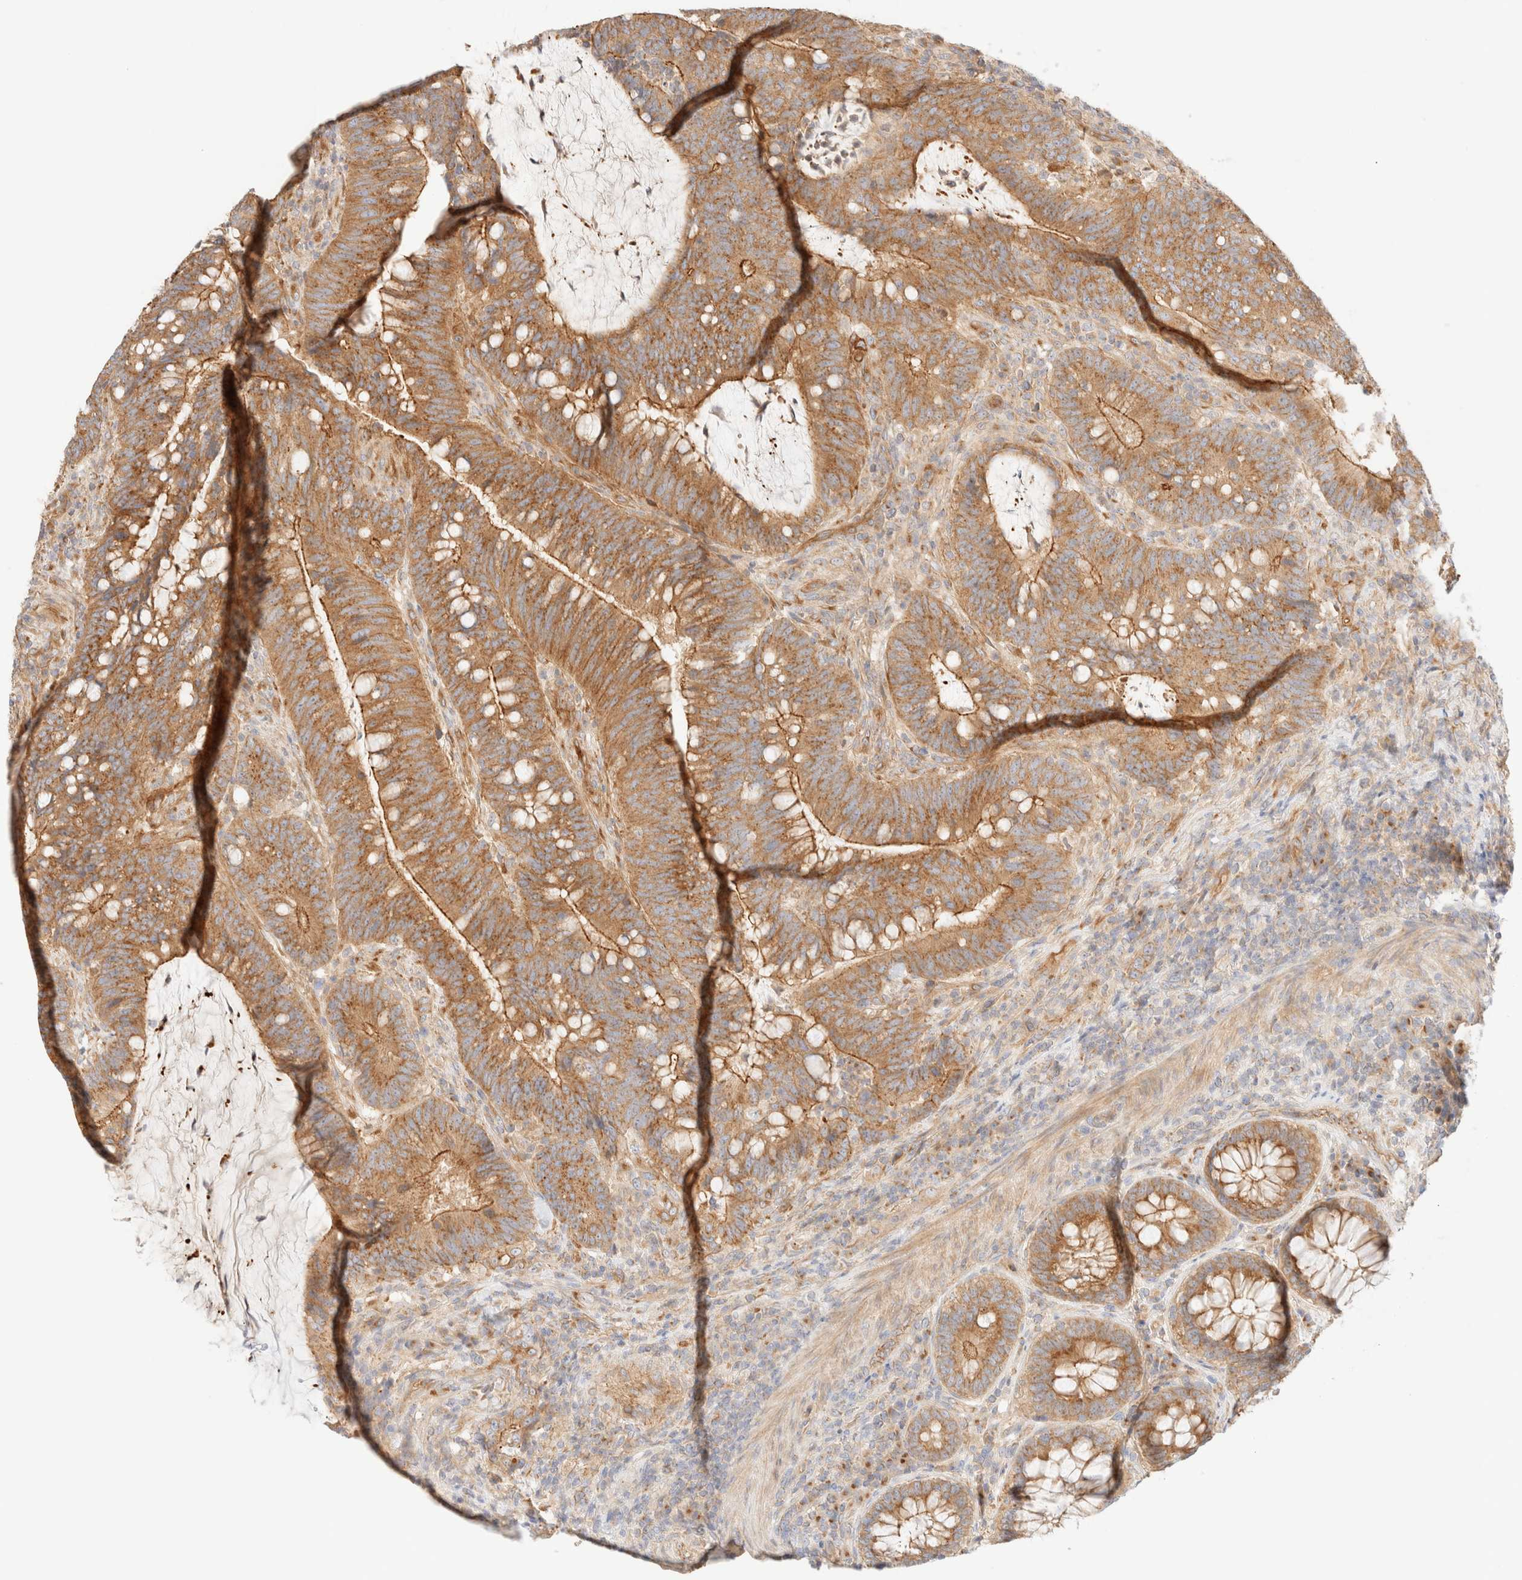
{"staining": {"intensity": "moderate", "quantity": ">75%", "location": "cytoplasmic/membranous"}, "tissue": "colorectal cancer", "cell_type": "Tumor cells", "image_type": "cancer", "snomed": [{"axis": "morphology", "description": "Adenocarcinoma, NOS"}, {"axis": "topography", "description": "Colon"}], "caption": "Human colorectal adenocarcinoma stained with a brown dye demonstrates moderate cytoplasmic/membranous positive expression in about >75% of tumor cells.", "gene": "MYO10", "patient": {"sex": "female", "age": 66}}